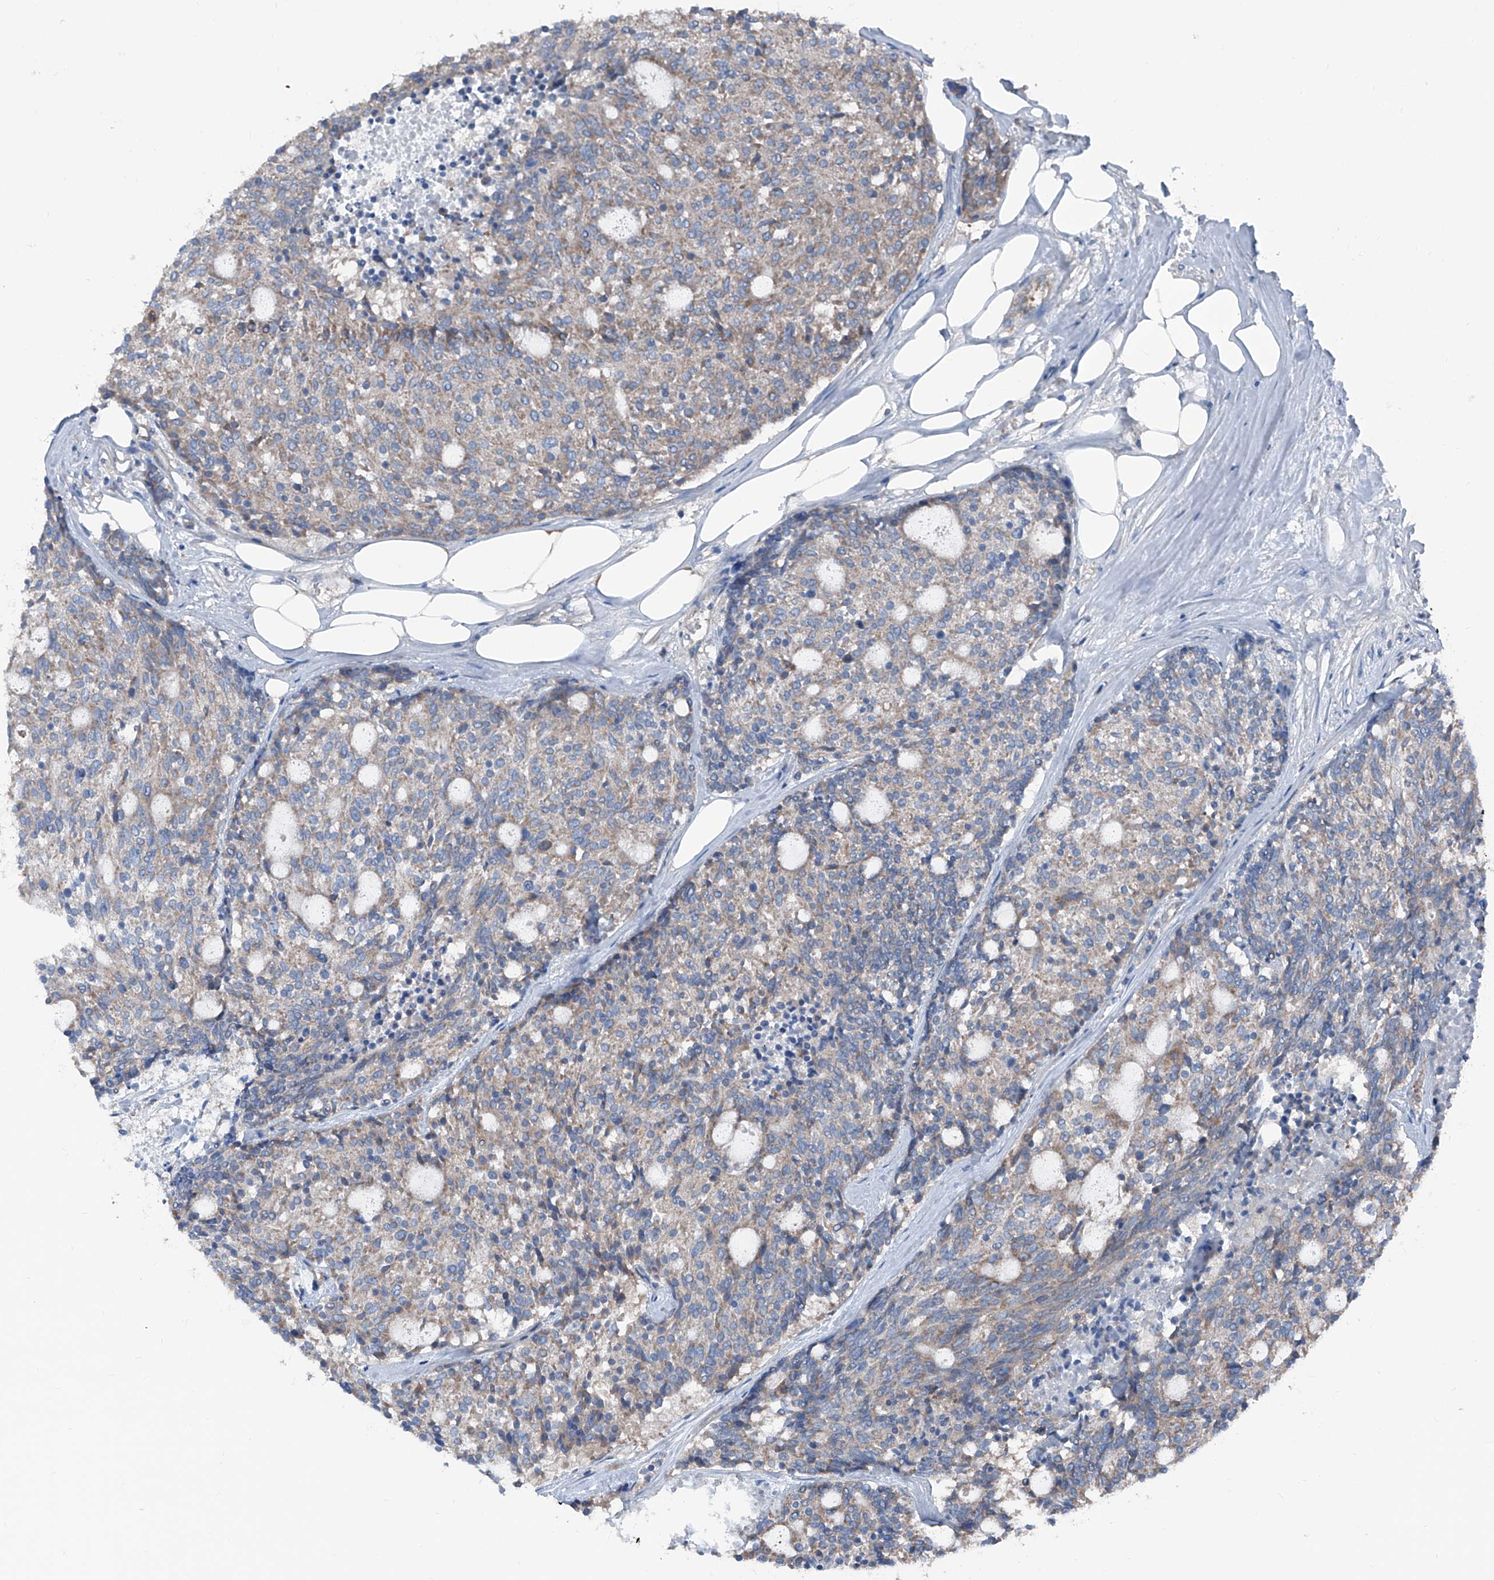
{"staining": {"intensity": "weak", "quantity": "<25%", "location": "cytoplasmic/membranous"}, "tissue": "carcinoid", "cell_type": "Tumor cells", "image_type": "cancer", "snomed": [{"axis": "morphology", "description": "Carcinoid, malignant, NOS"}, {"axis": "topography", "description": "Pancreas"}], "caption": "Immunohistochemistry (IHC) of carcinoid exhibits no staining in tumor cells.", "gene": "GPAT3", "patient": {"sex": "female", "age": 54}}